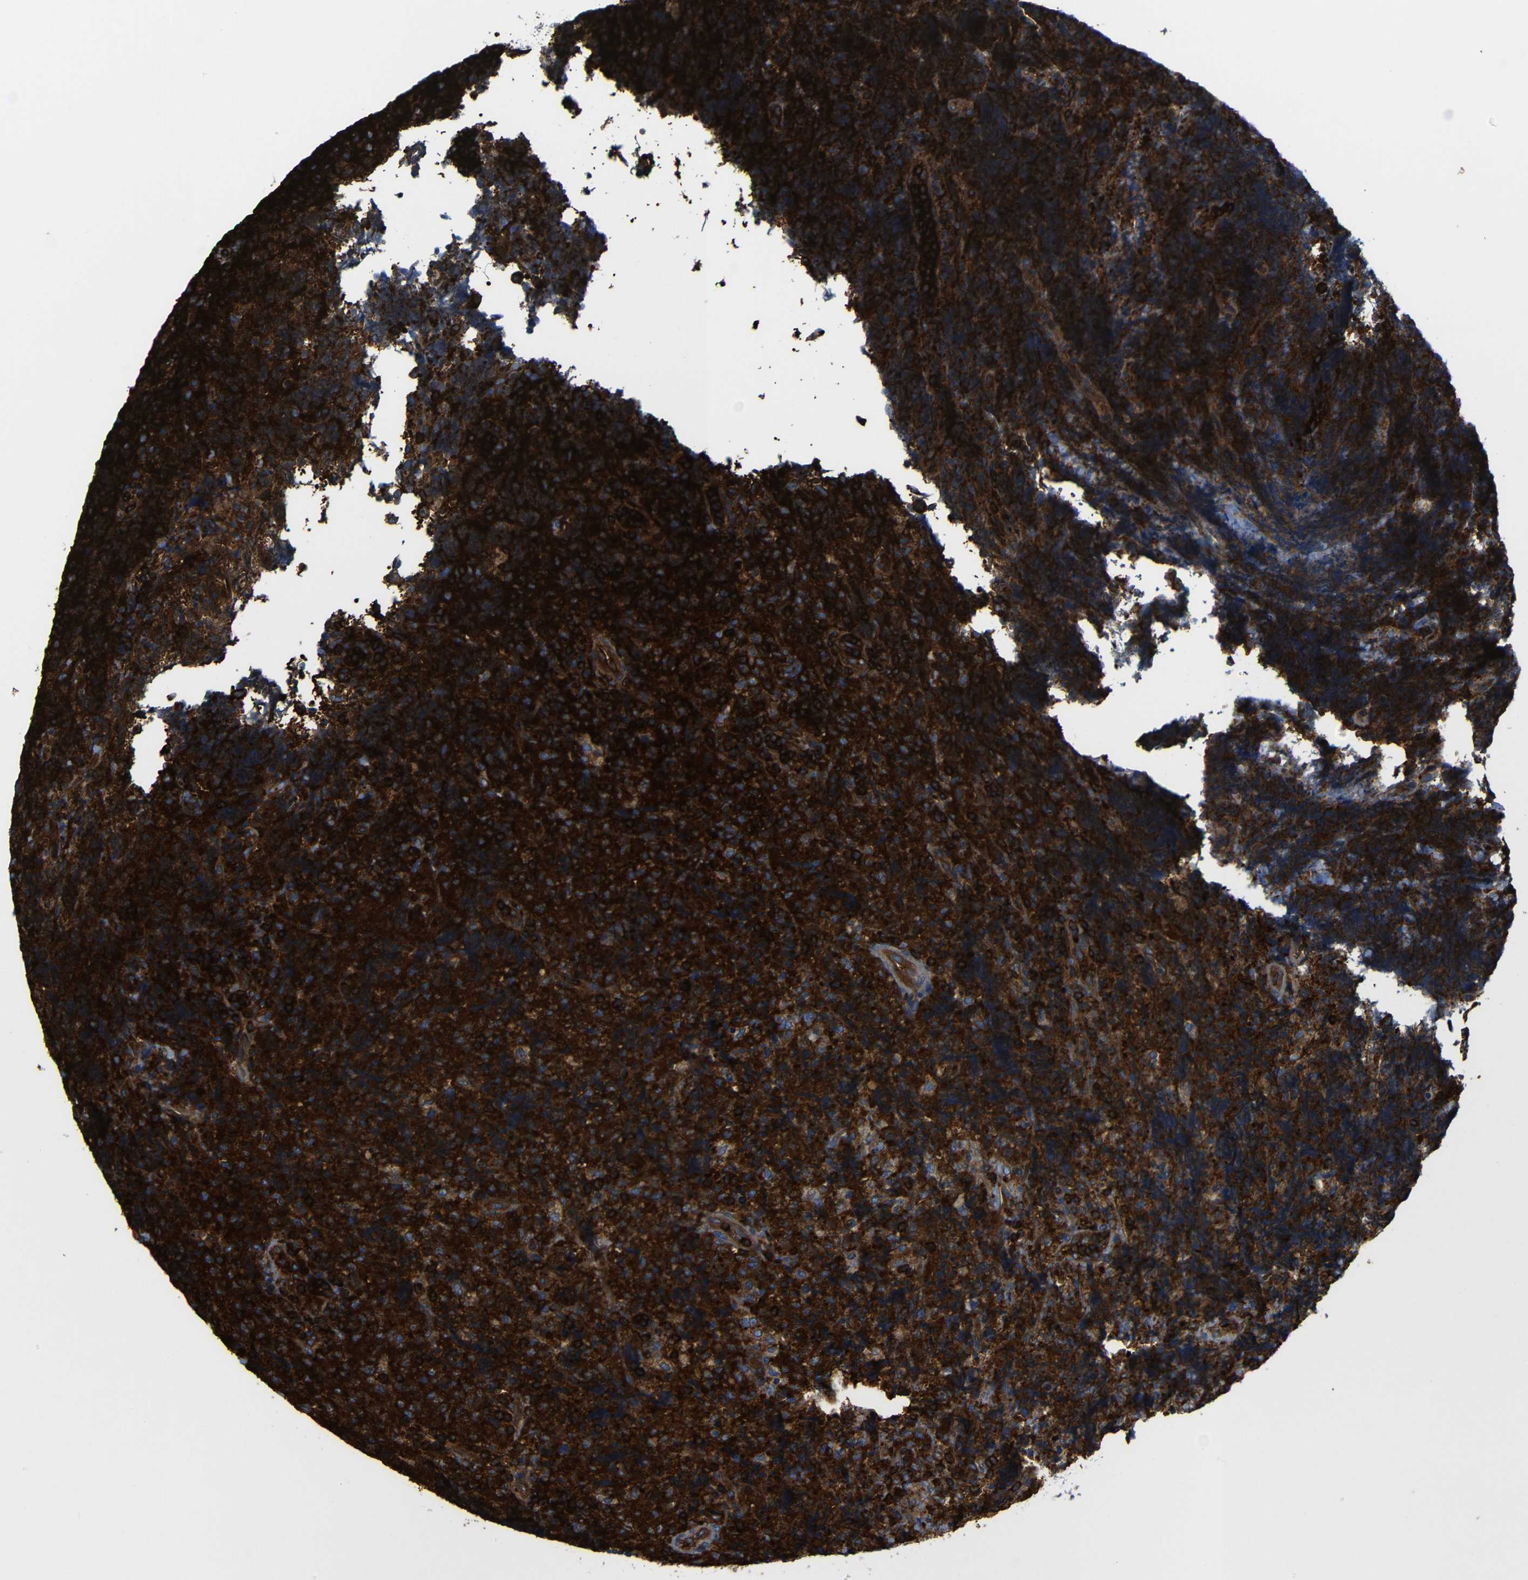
{"staining": {"intensity": "strong", "quantity": ">75%", "location": "cytoplasmic/membranous"}, "tissue": "lymphoma", "cell_type": "Tumor cells", "image_type": "cancer", "snomed": [{"axis": "morphology", "description": "Malignant lymphoma, non-Hodgkin's type, High grade"}, {"axis": "topography", "description": "Tonsil"}], "caption": "Protein staining by immunohistochemistry (IHC) displays strong cytoplasmic/membranous positivity in about >75% of tumor cells in high-grade malignant lymphoma, non-Hodgkin's type.", "gene": "ARHGEF1", "patient": {"sex": "female", "age": 36}}